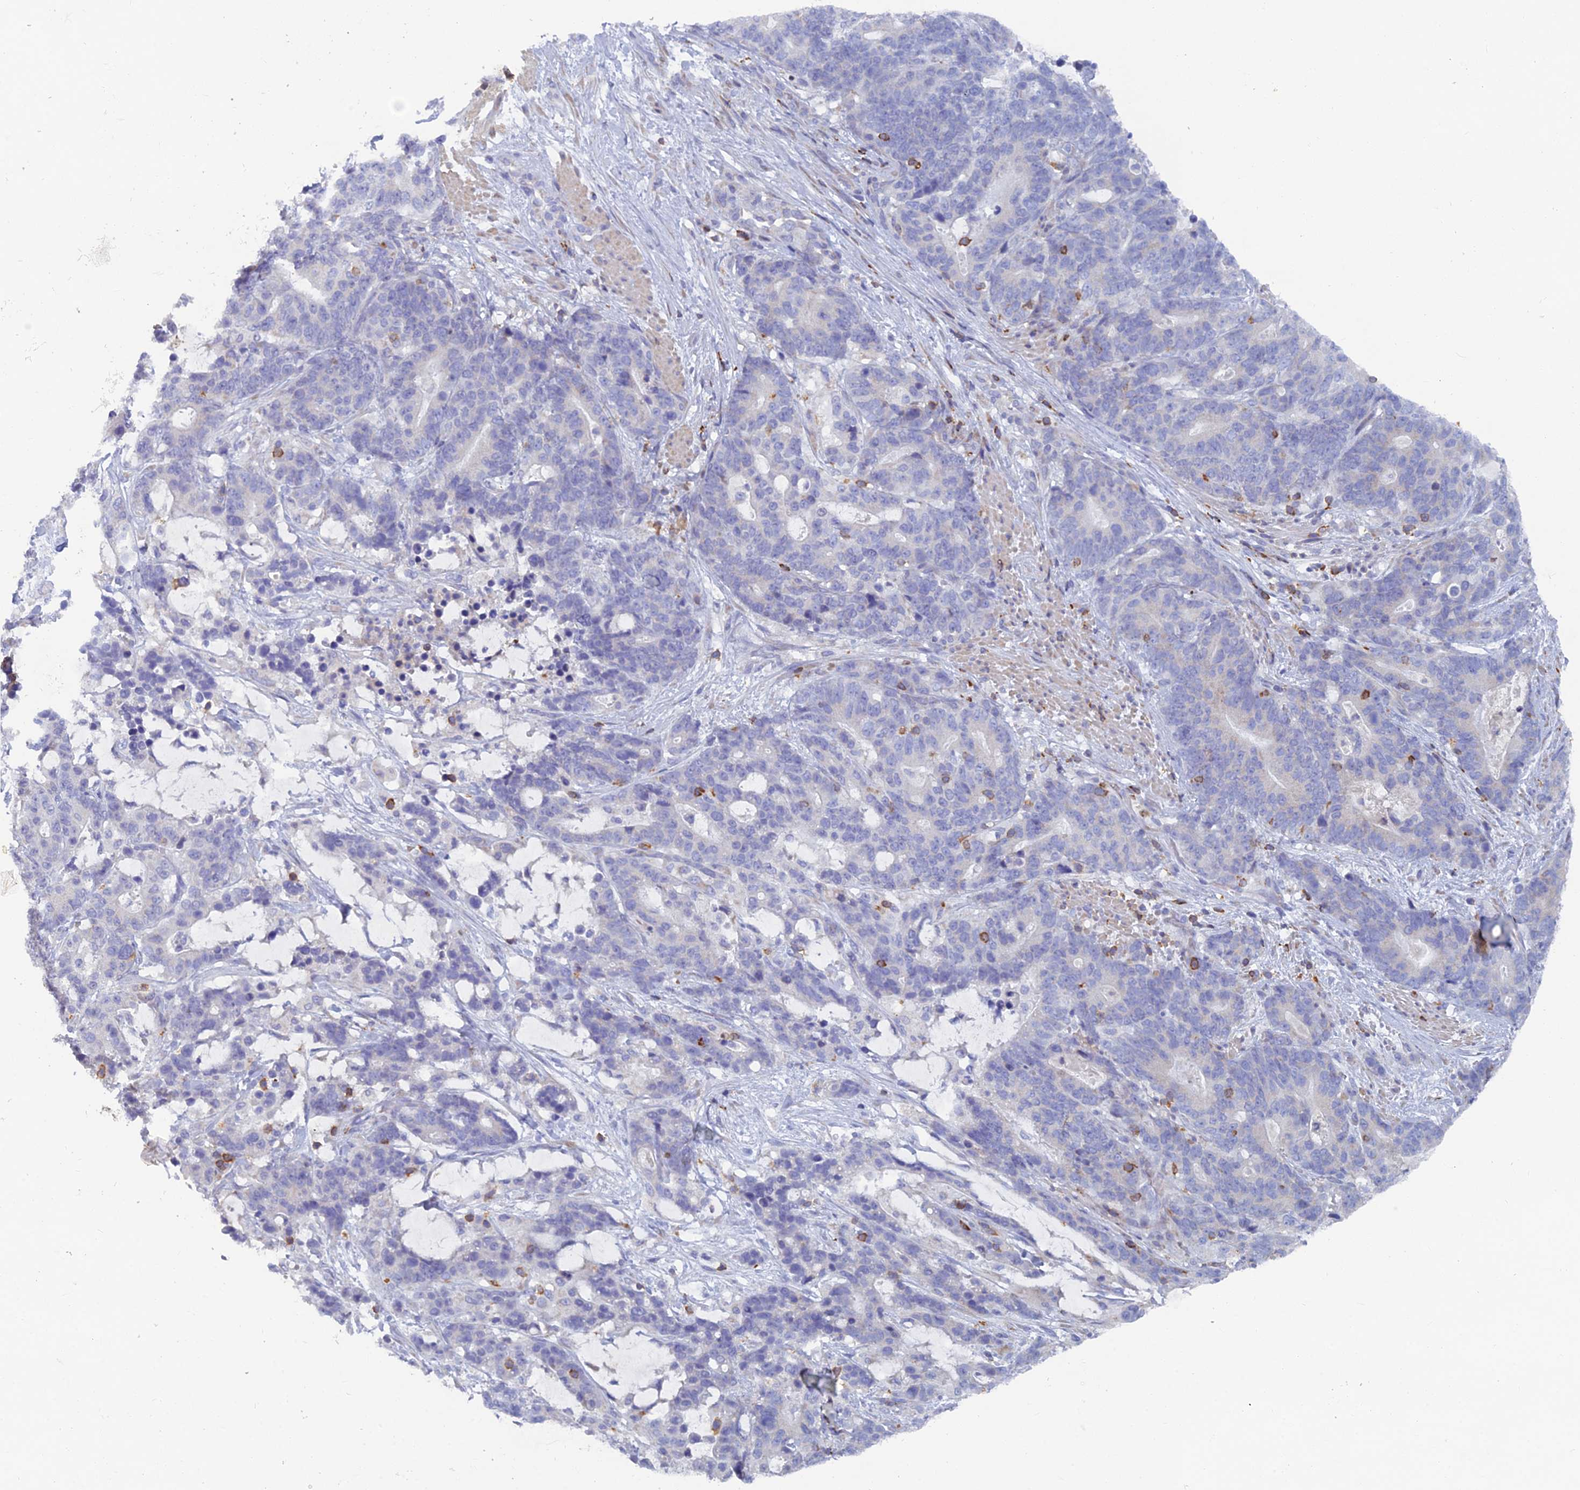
{"staining": {"intensity": "negative", "quantity": "none", "location": "none"}, "tissue": "stomach cancer", "cell_type": "Tumor cells", "image_type": "cancer", "snomed": [{"axis": "morphology", "description": "Adenocarcinoma, NOS"}, {"axis": "topography", "description": "Stomach"}], "caption": "IHC of human stomach adenocarcinoma displays no positivity in tumor cells.", "gene": "ABI3BP", "patient": {"sex": "female", "age": 76}}